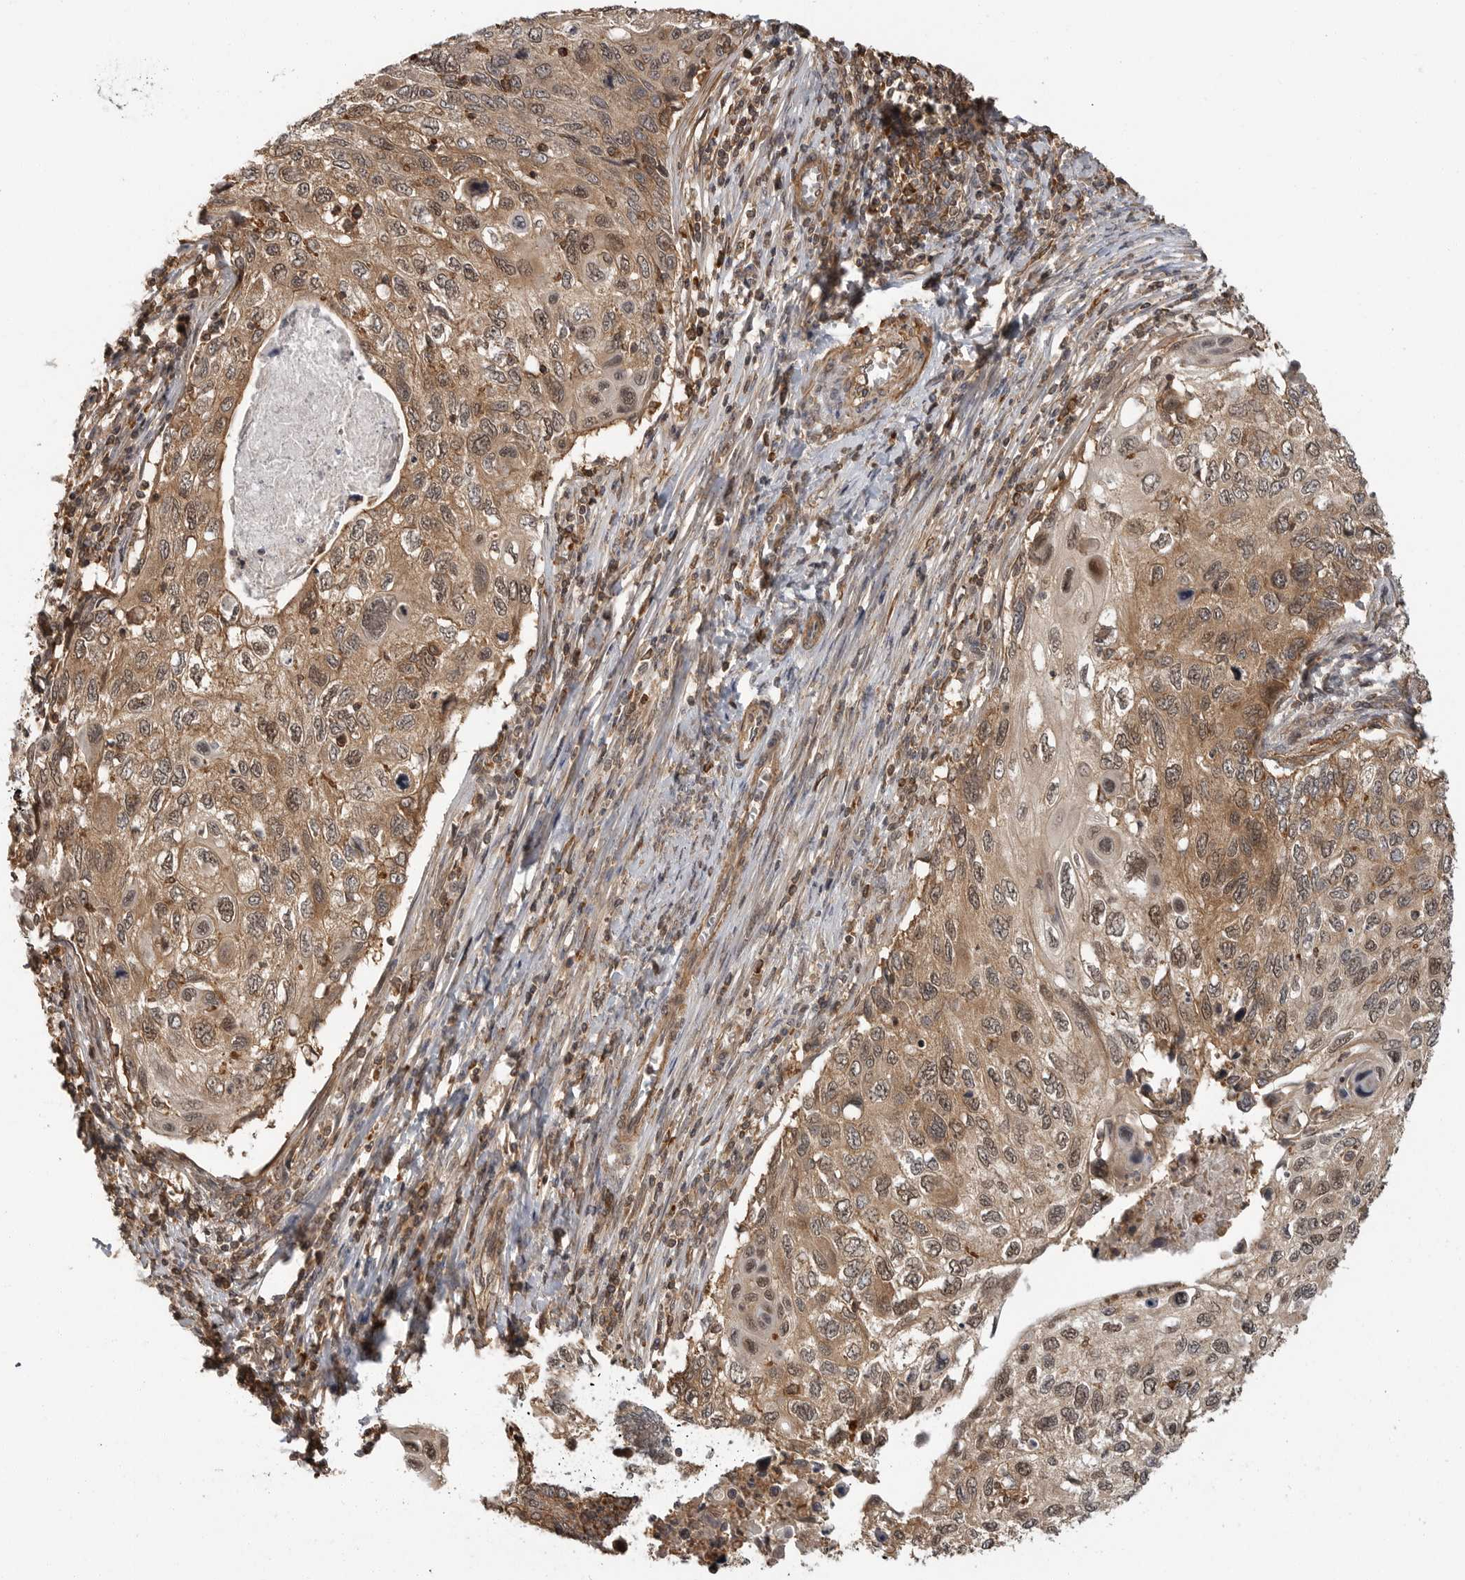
{"staining": {"intensity": "moderate", "quantity": ">75%", "location": "cytoplasmic/membranous,nuclear"}, "tissue": "cervical cancer", "cell_type": "Tumor cells", "image_type": "cancer", "snomed": [{"axis": "morphology", "description": "Squamous cell carcinoma, NOS"}, {"axis": "topography", "description": "Cervix"}], "caption": "Protein expression analysis of human squamous cell carcinoma (cervical) reveals moderate cytoplasmic/membranous and nuclear expression in about >75% of tumor cells.", "gene": "ERN1", "patient": {"sex": "female", "age": 70}}